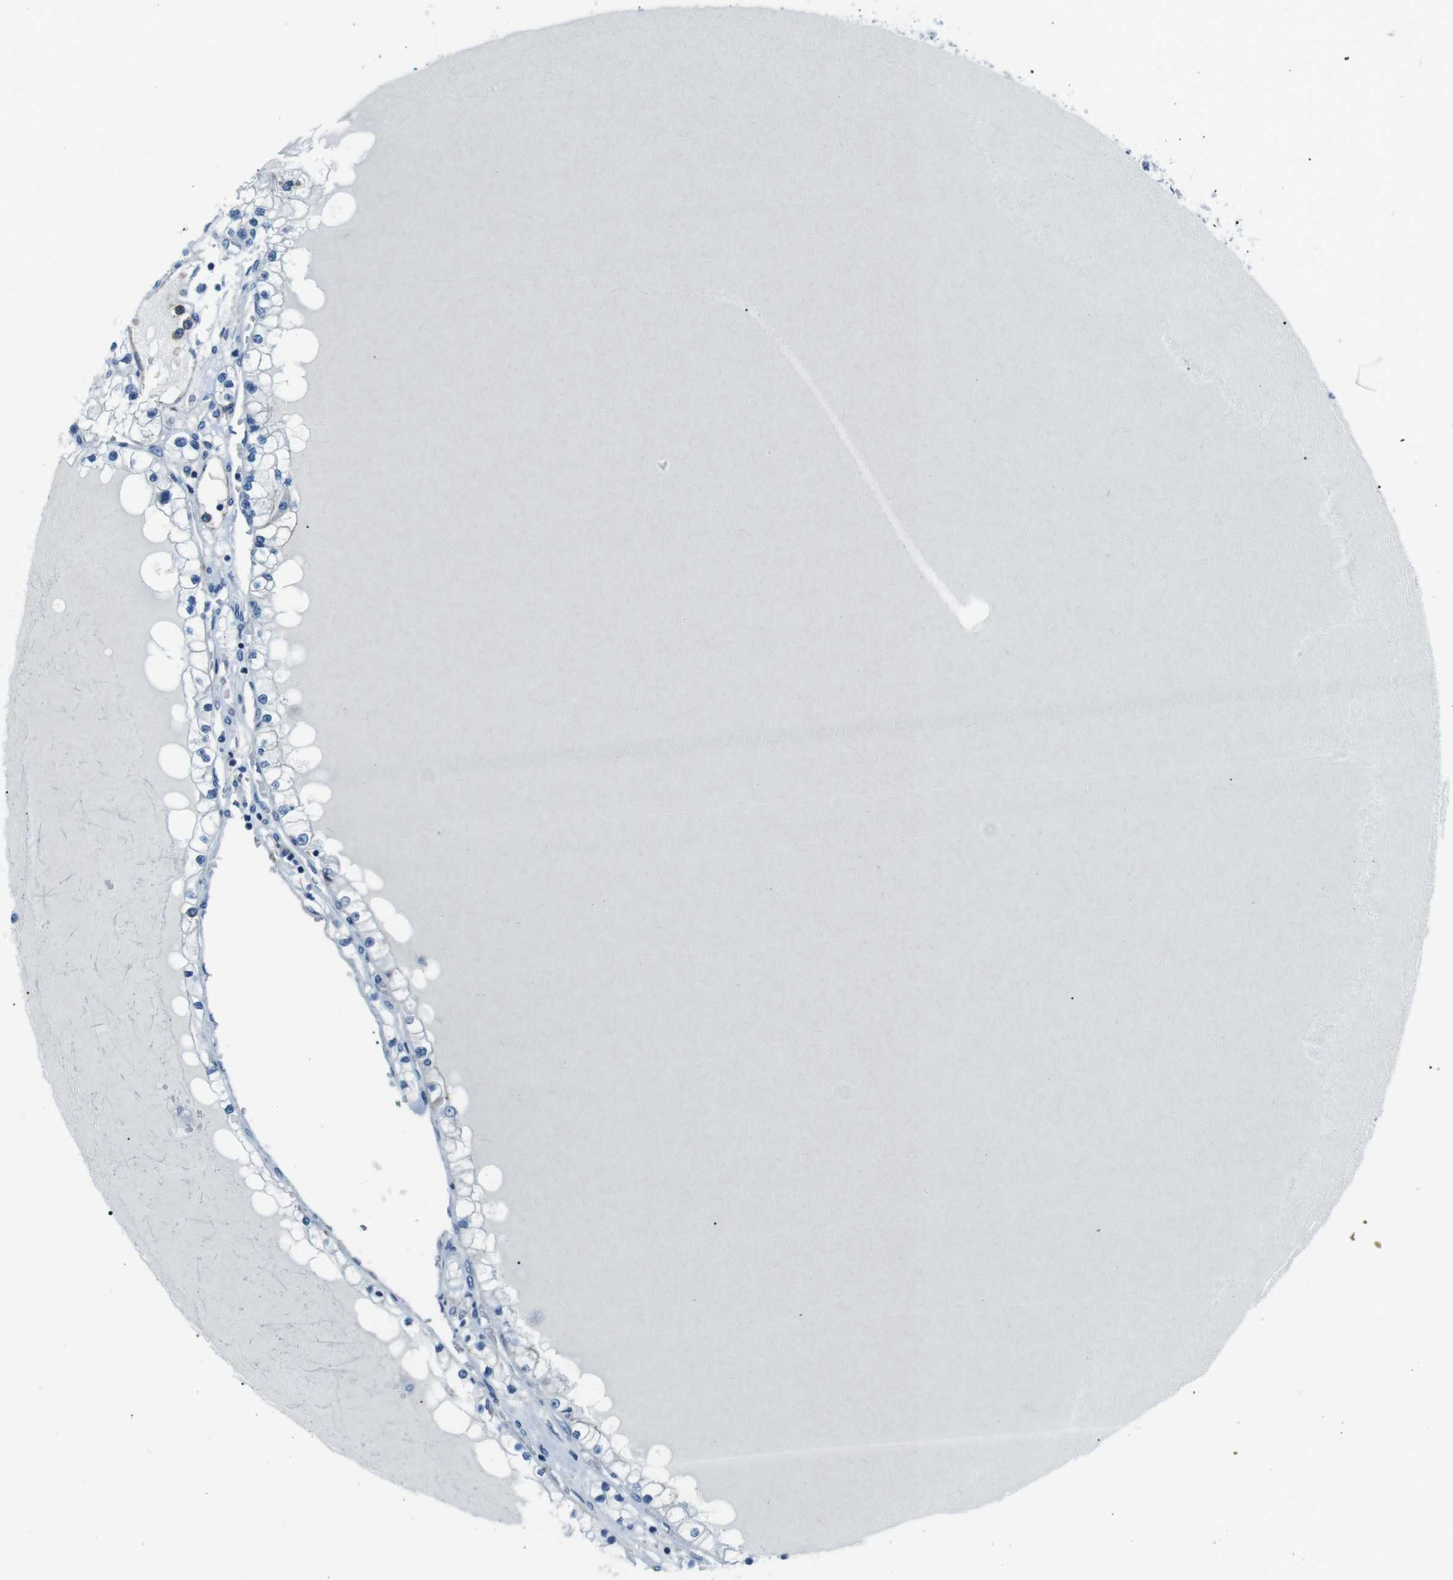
{"staining": {"intensity": "negative", "quantity": "none", "location": "none"}, "tissue": "renal cancer", "cell_type": "Tumor cells", "image_type": "cancer", "snomed": [{"axis": "morphology", "description": "Adenocarcinoma, NOS"}, {"axis": "topography", "description": "Kidney"}], "caption": "Immunohistochemistry micrograph of neoplastic tissue: human renal adenocarcinoma stained with DAB shows no significant protein positivity in tumor cells.", "gene": "CSF2RA", "patient": {"sex": "male", "age": 68}}